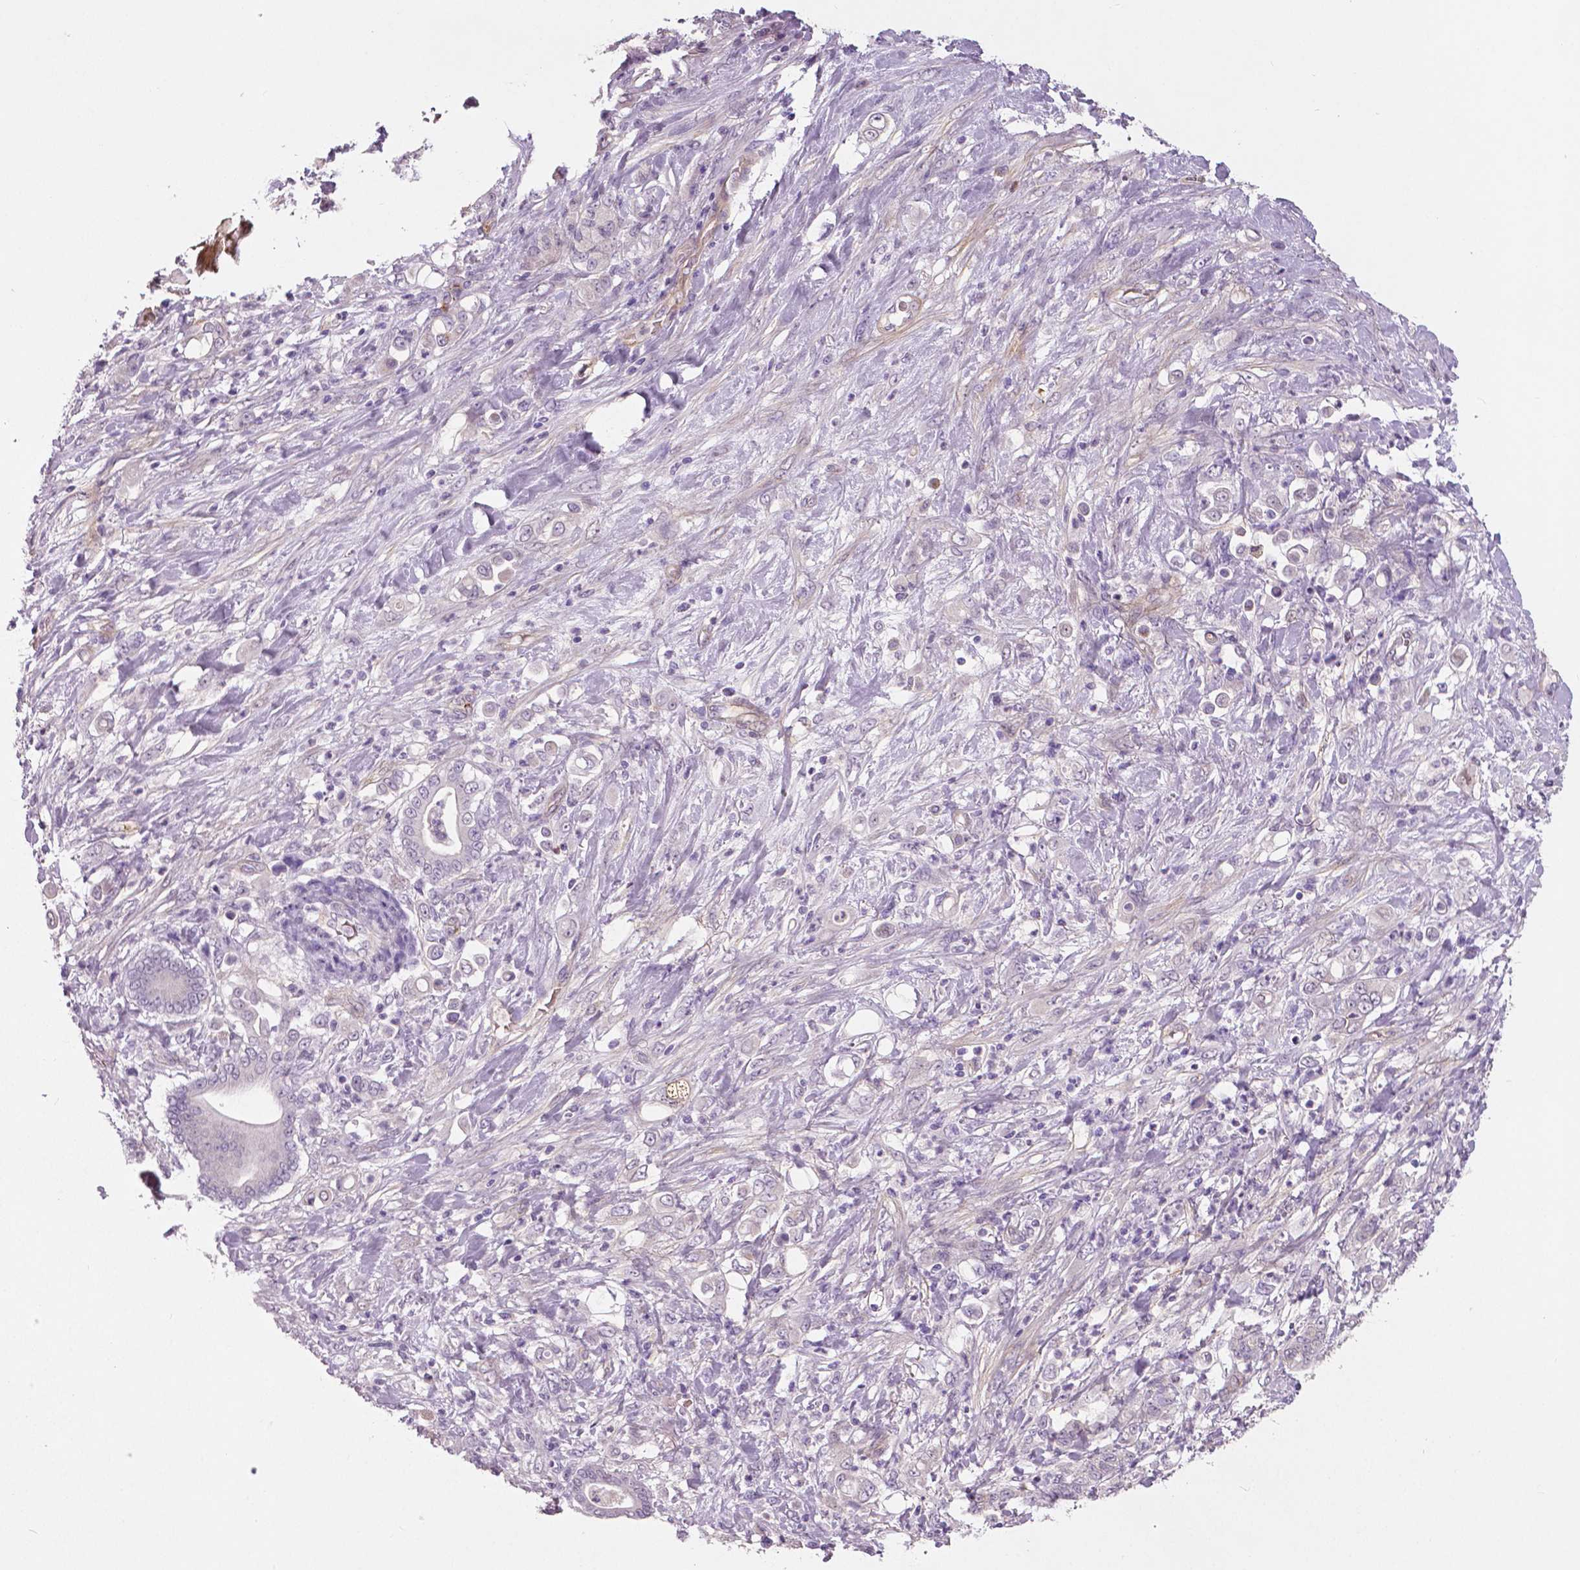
{"staining": {"intensity": "negative", "quantity": "none", "location": "none"}, "tissue": "stomach cancer", "cell_type": "Tumor cells", "image_type": "cancer", "snomed": [{"axis": "morphology", "description": "Adenocarcinoma, NOS"}, {"axis": "topography", "description": "Stomach"}], "caption": "Photomicrograph shows no protein expression in tumor cells of stomach cancer tissue.", "gene": "FLT1", "patient": {"sex": "female", "age": 79}}